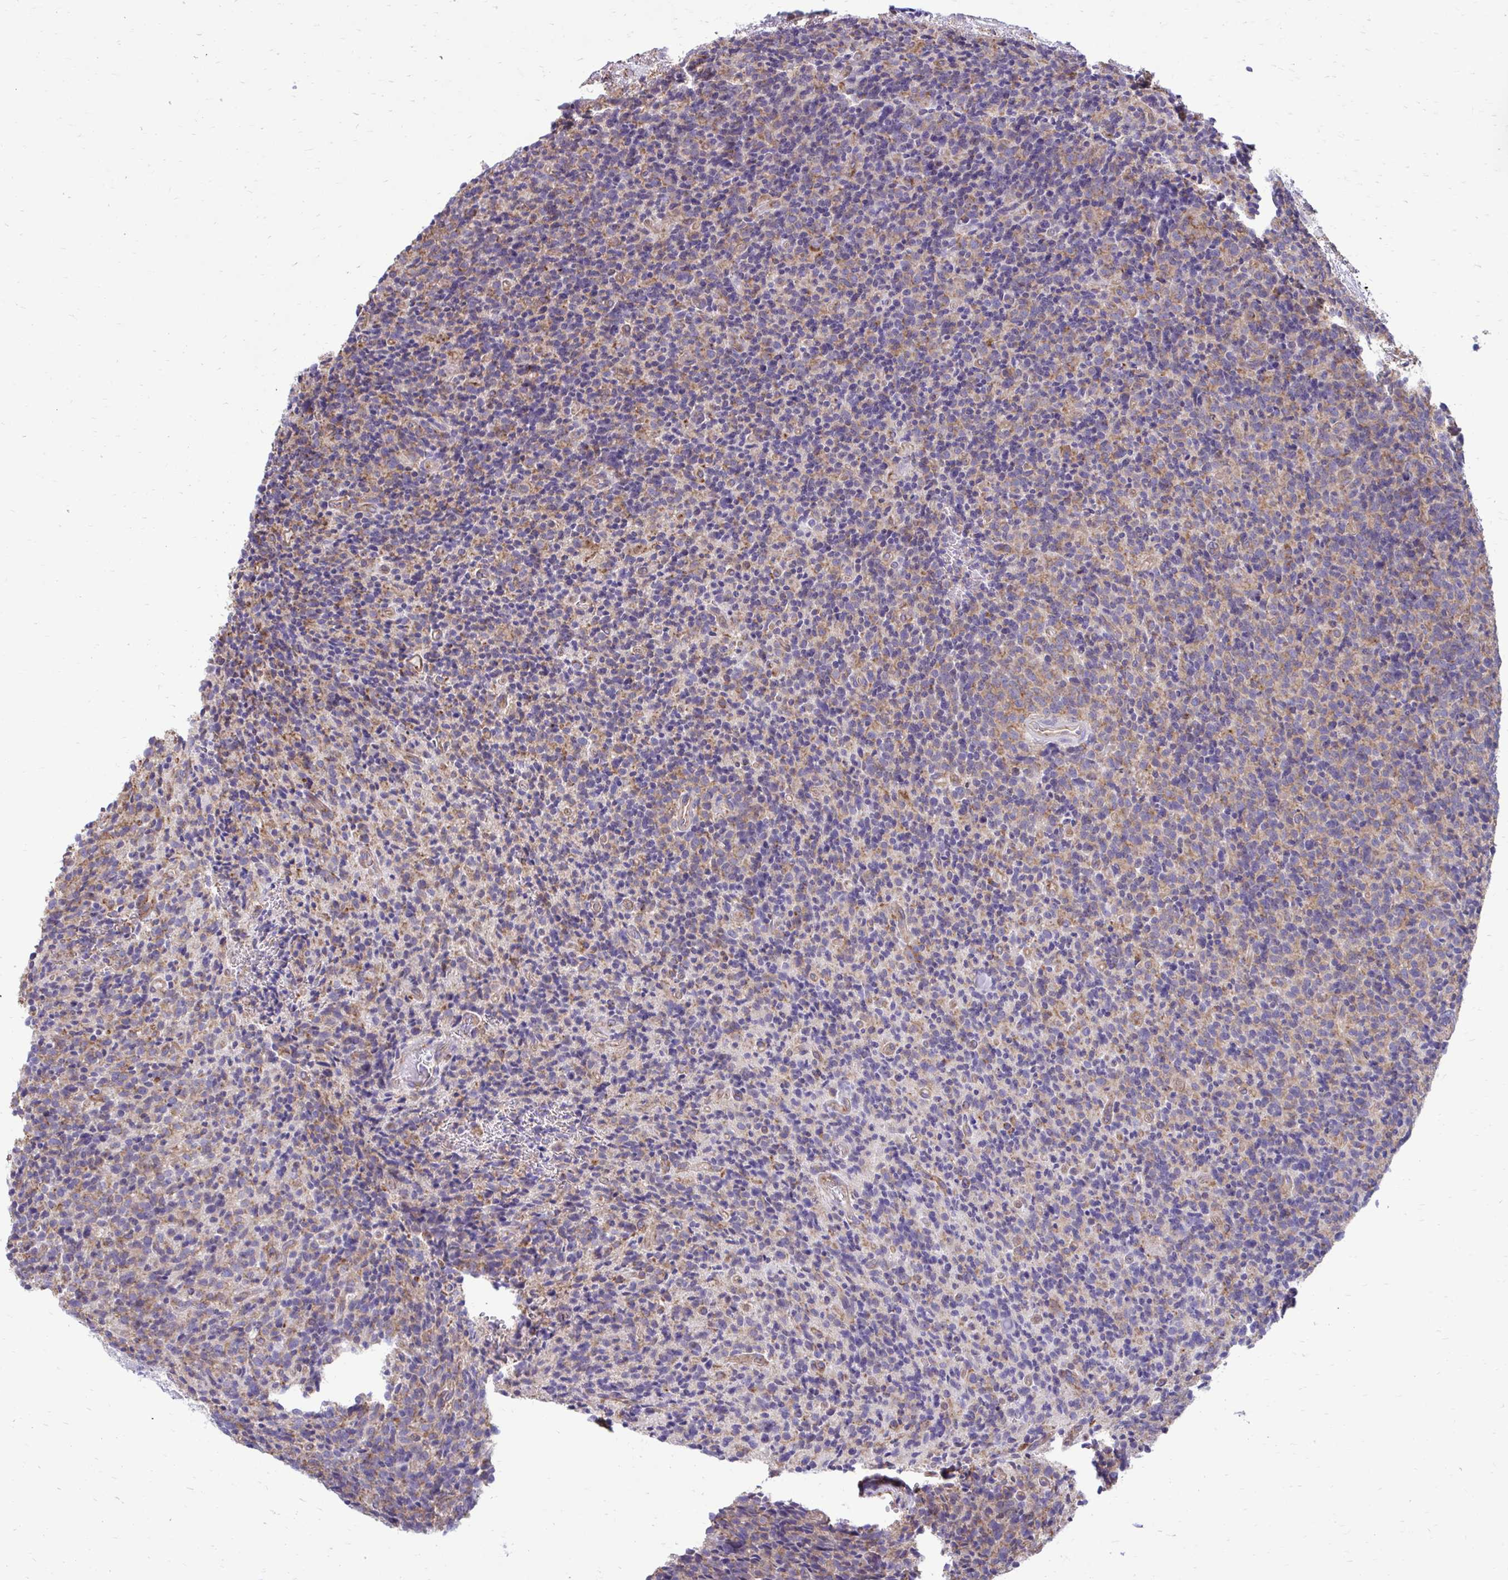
{"staining": {"intensity": "moderate", "quantity": "<25%", "location": "cytoplasmic/membranous"}, "tissue": "glioma", "cell_type": "Tumor cells", "image_type": "cancer", "snomed": [{"axis": "morphology", "description": "Glioma, malignant, High grade"}, {"axis": "topography", "description": "Brain"}], "caption": "Immunohistochemical staining of human malignant high-grade glioma displays moderate cytoplasmic/membranous protein expression in about <25% of tumor cells.", "gene": "CLTA", "patient": {"sex": "male", "age": 76}}